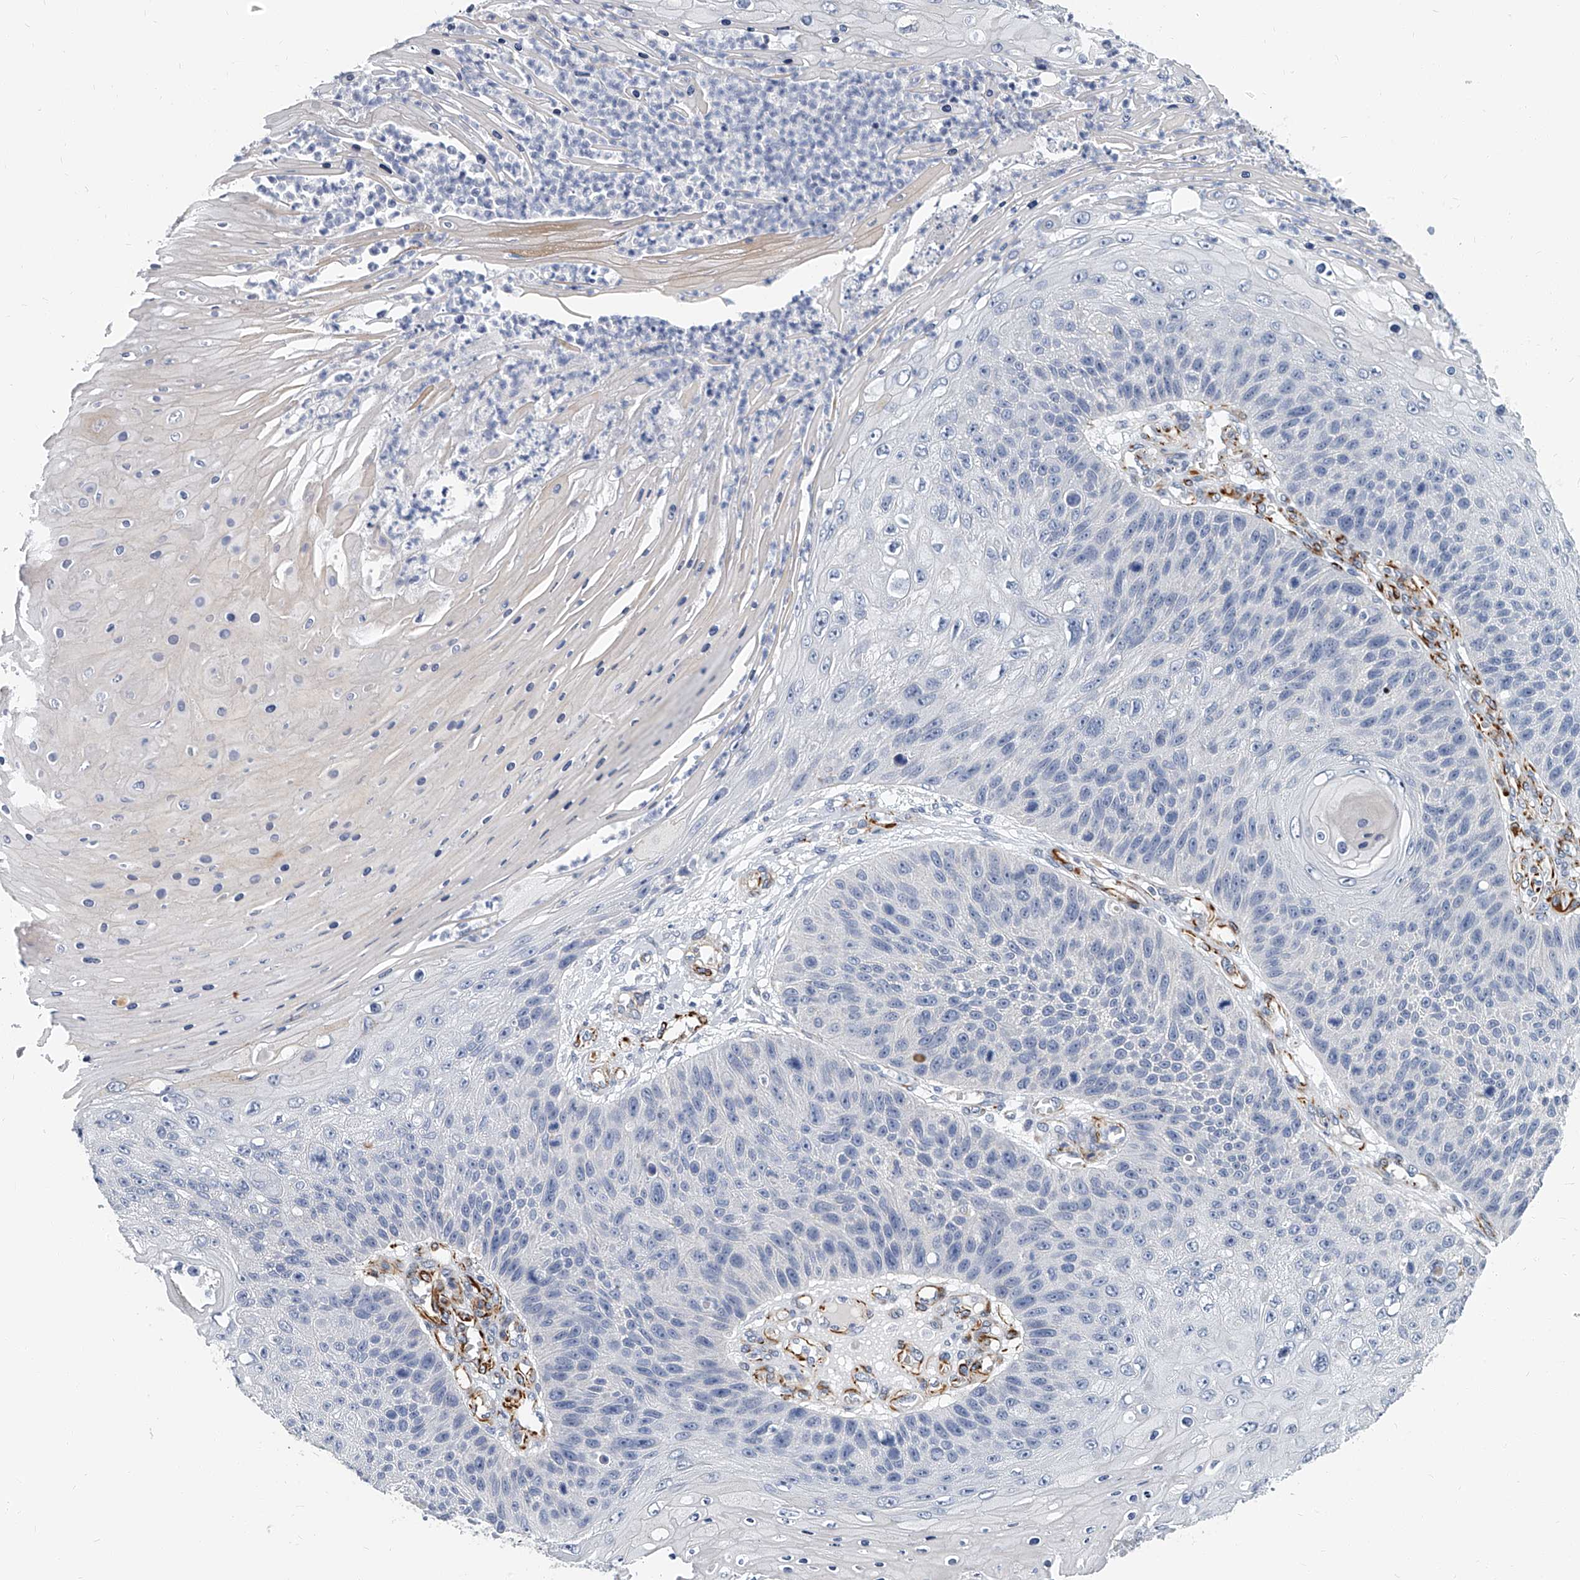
{"staining": {"intensity": "negative", "quantity": "none", "location": "none"}, "tissue": "skin cancer", "cell_type": "Tumor cells", "image_type": "cancer", "snomed": [{"axis": "morphology", "description": "Squamous cell carcinoma, NOS"}, {"axis": "topography", "description": "Skin"}], "caption": "Immunohistochemical staining of skin cancer (squamous cell carcinoma) demonstrates no significant expression in tumor cells.", "gene": "KIRREL1", "patient": {"sex": "female", "age": 88}}